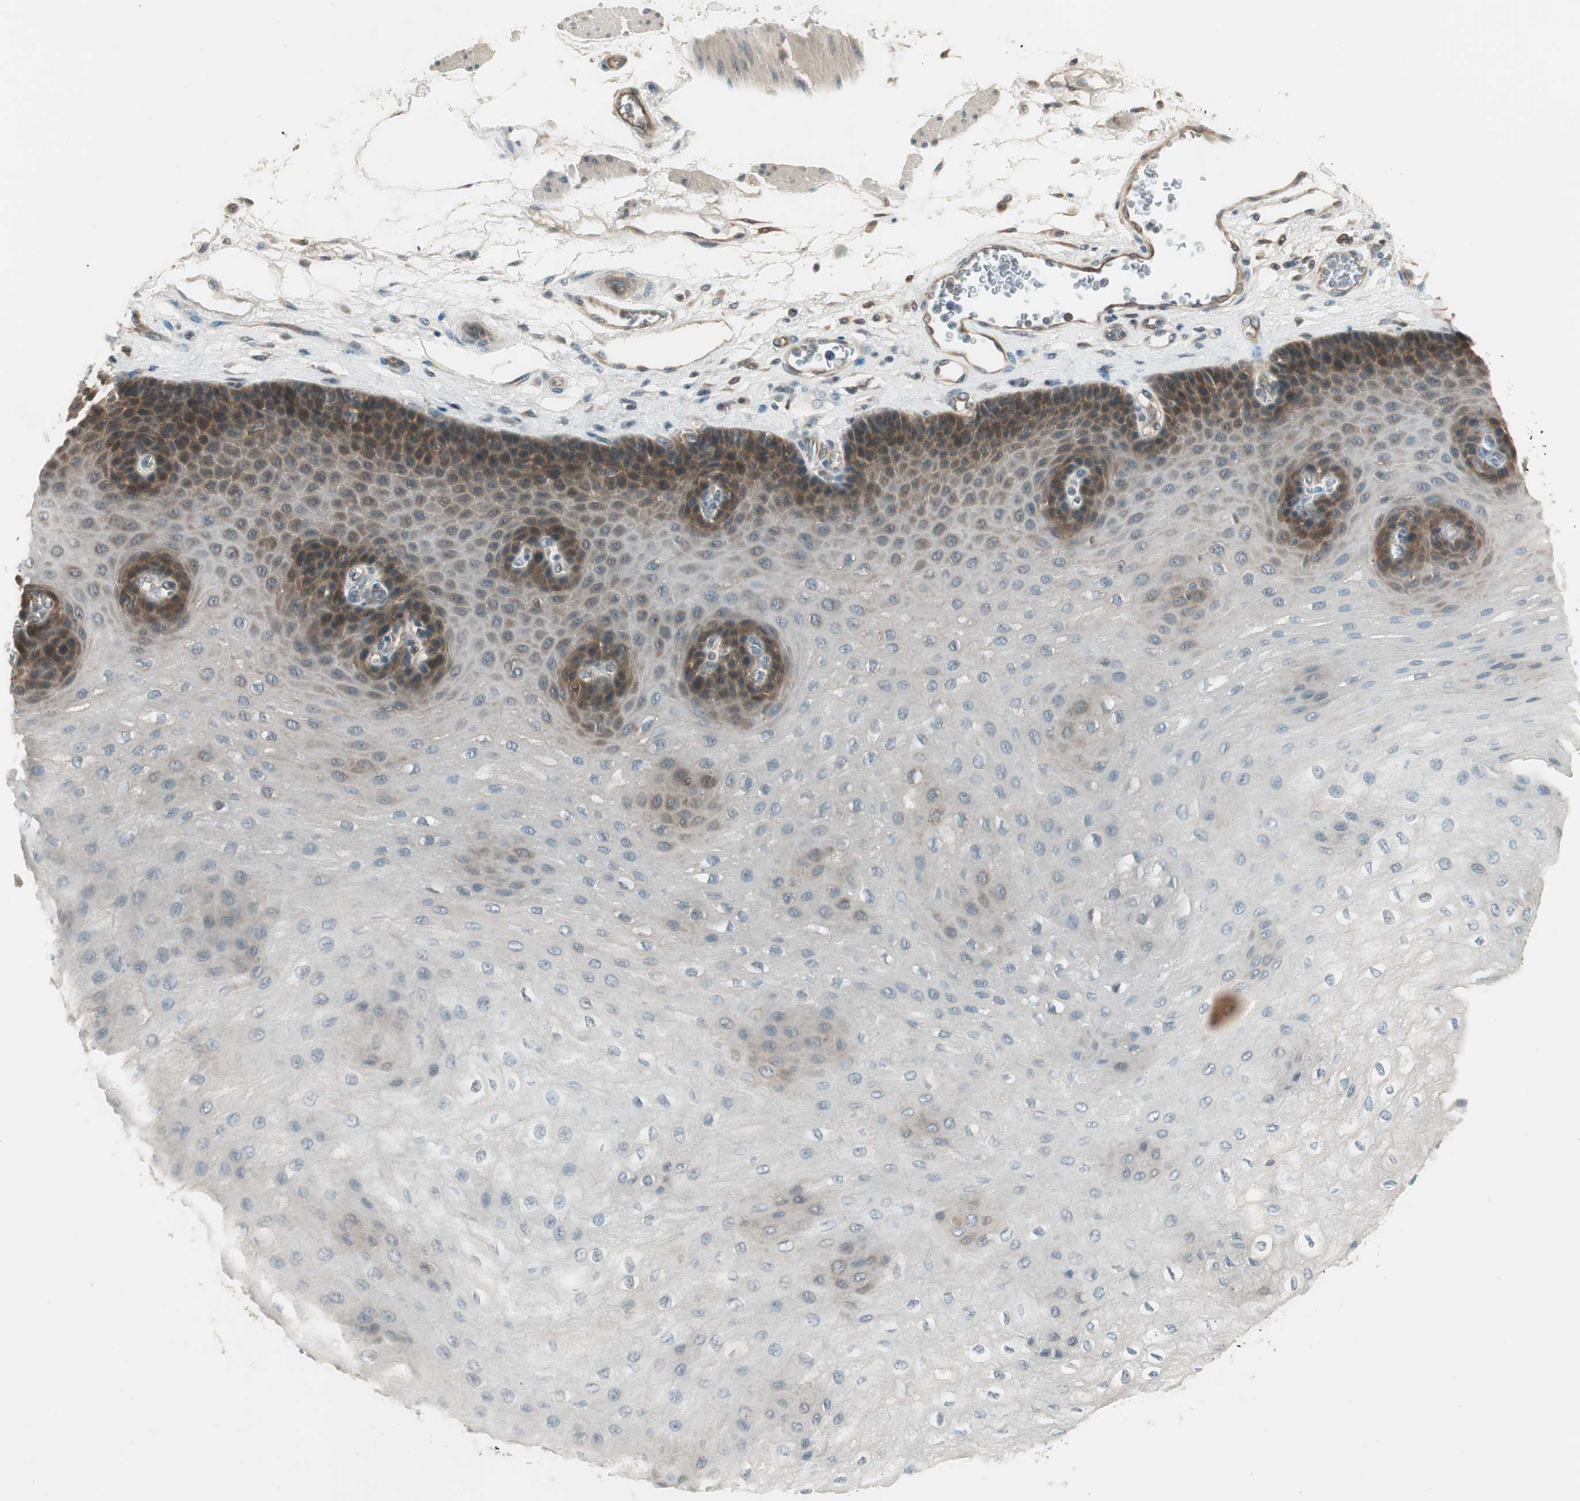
{"staining": {"intensity": "weak", "quantity": "<25%", "location": "cytoplasmic/membranous"}, "tissue": "esophagus", "cell_type": "Squamous epithelial cells", "image_type": "normal", "snomed": [{"axis": "morphology", "description": "Normal tissue, NOS"}, {"axis": "topography", "description": "Esophagus"}], "caption": "IHC photomicrograph of unremarkable esophagus: human esophagus stained with DAB reveals no significant protein staining in squamous epithelial cells.", "gene": "IPO5", "patient": {"sex": "female", "age": 72}}